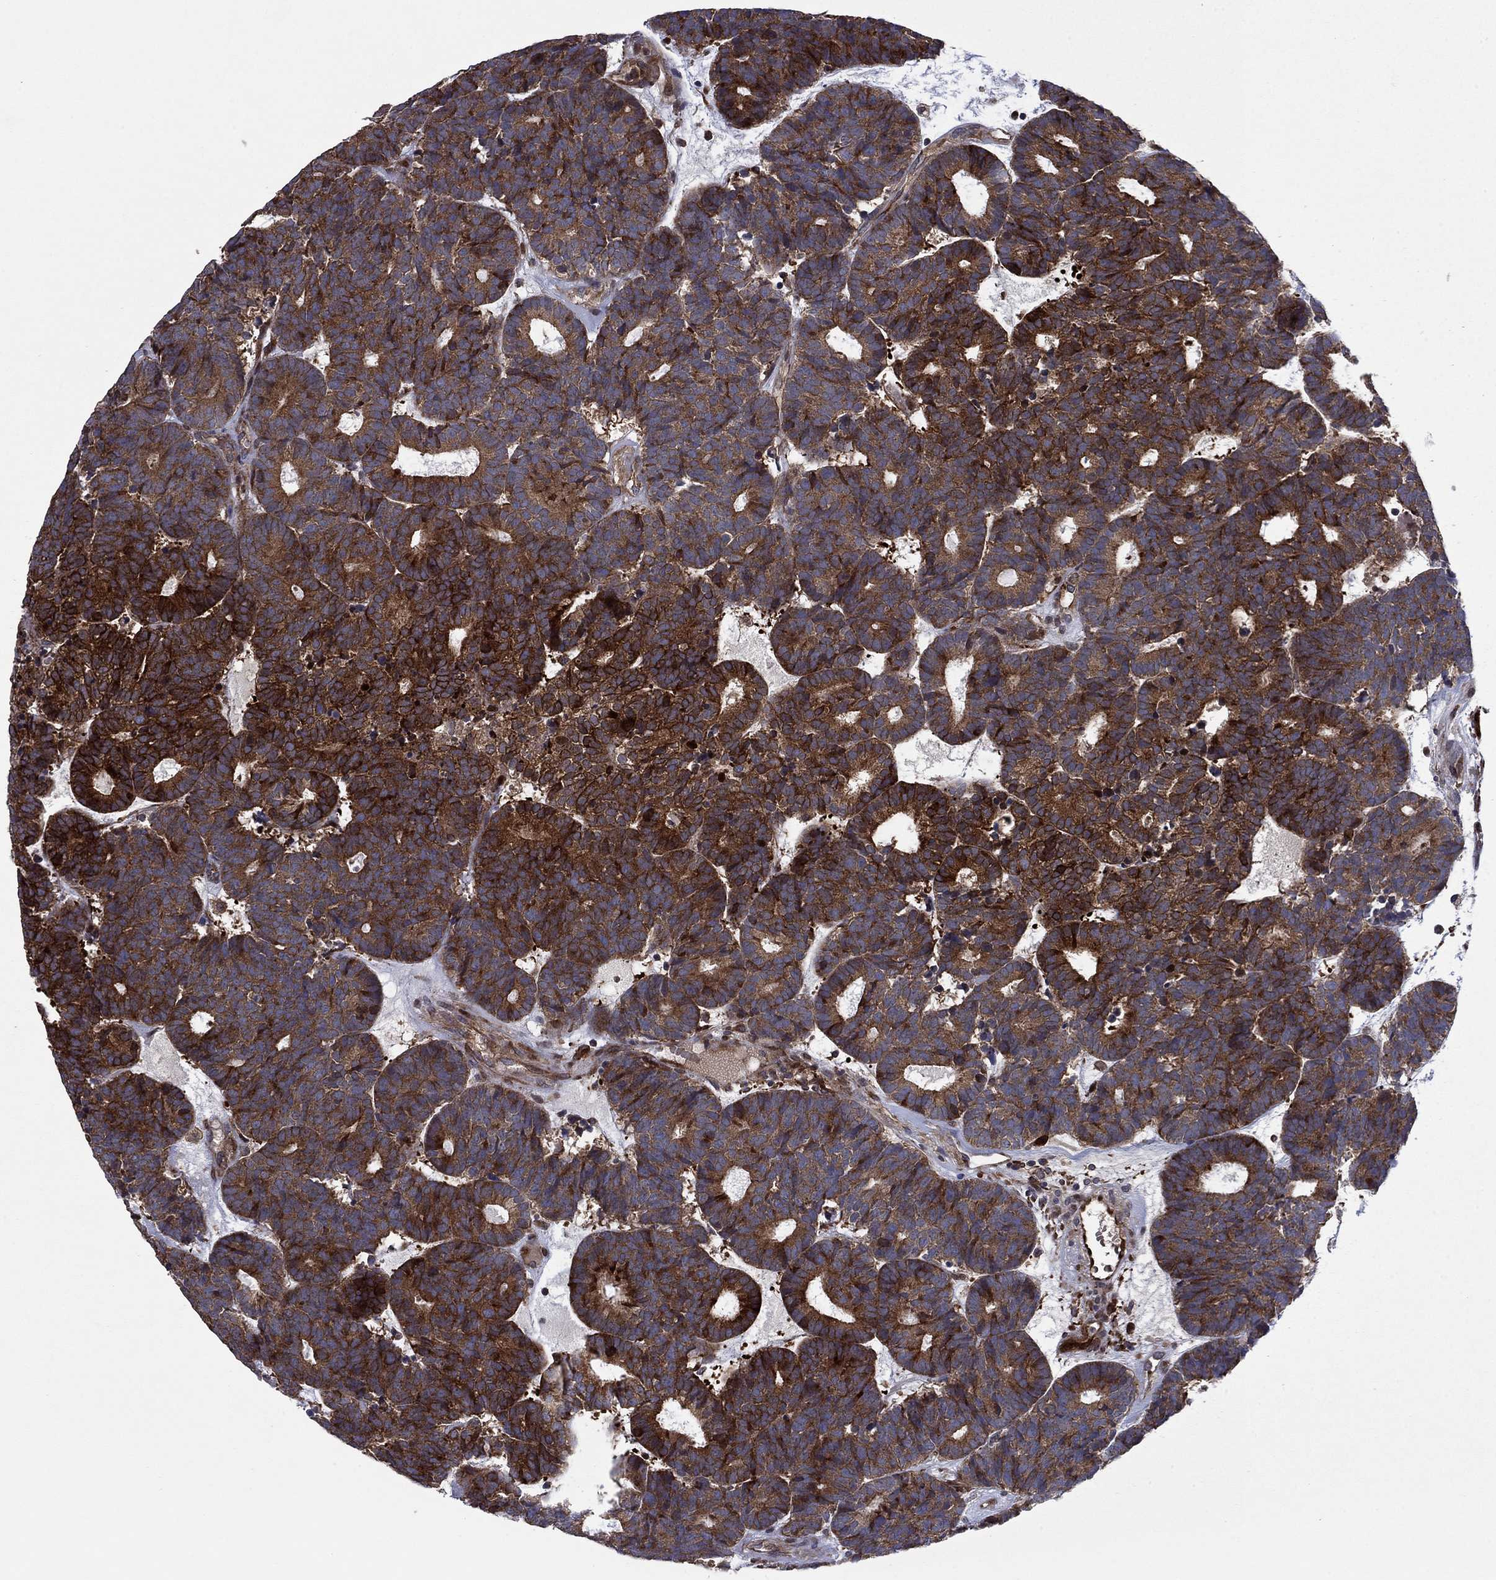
{"staining": {"intensity": "strong", "quantity": ">75%", "location": "cytoplasmic/membranous"}, "tissue": "head and neck cancer", "cell_type": "Tumor cells", "image_type": "cancer", "snomed": [{"axis": "morphology", "description": "Adenocarcinoma, NOS"}, {"axis": "topography", "description": "Head-Neck"}], "caption": "Adenocarcinoma (head and neck) stained with a protein marker displays strong staining in tumor cells.", "gene": "HDAC4", "patient": {"sex": "female", "age": 81}}